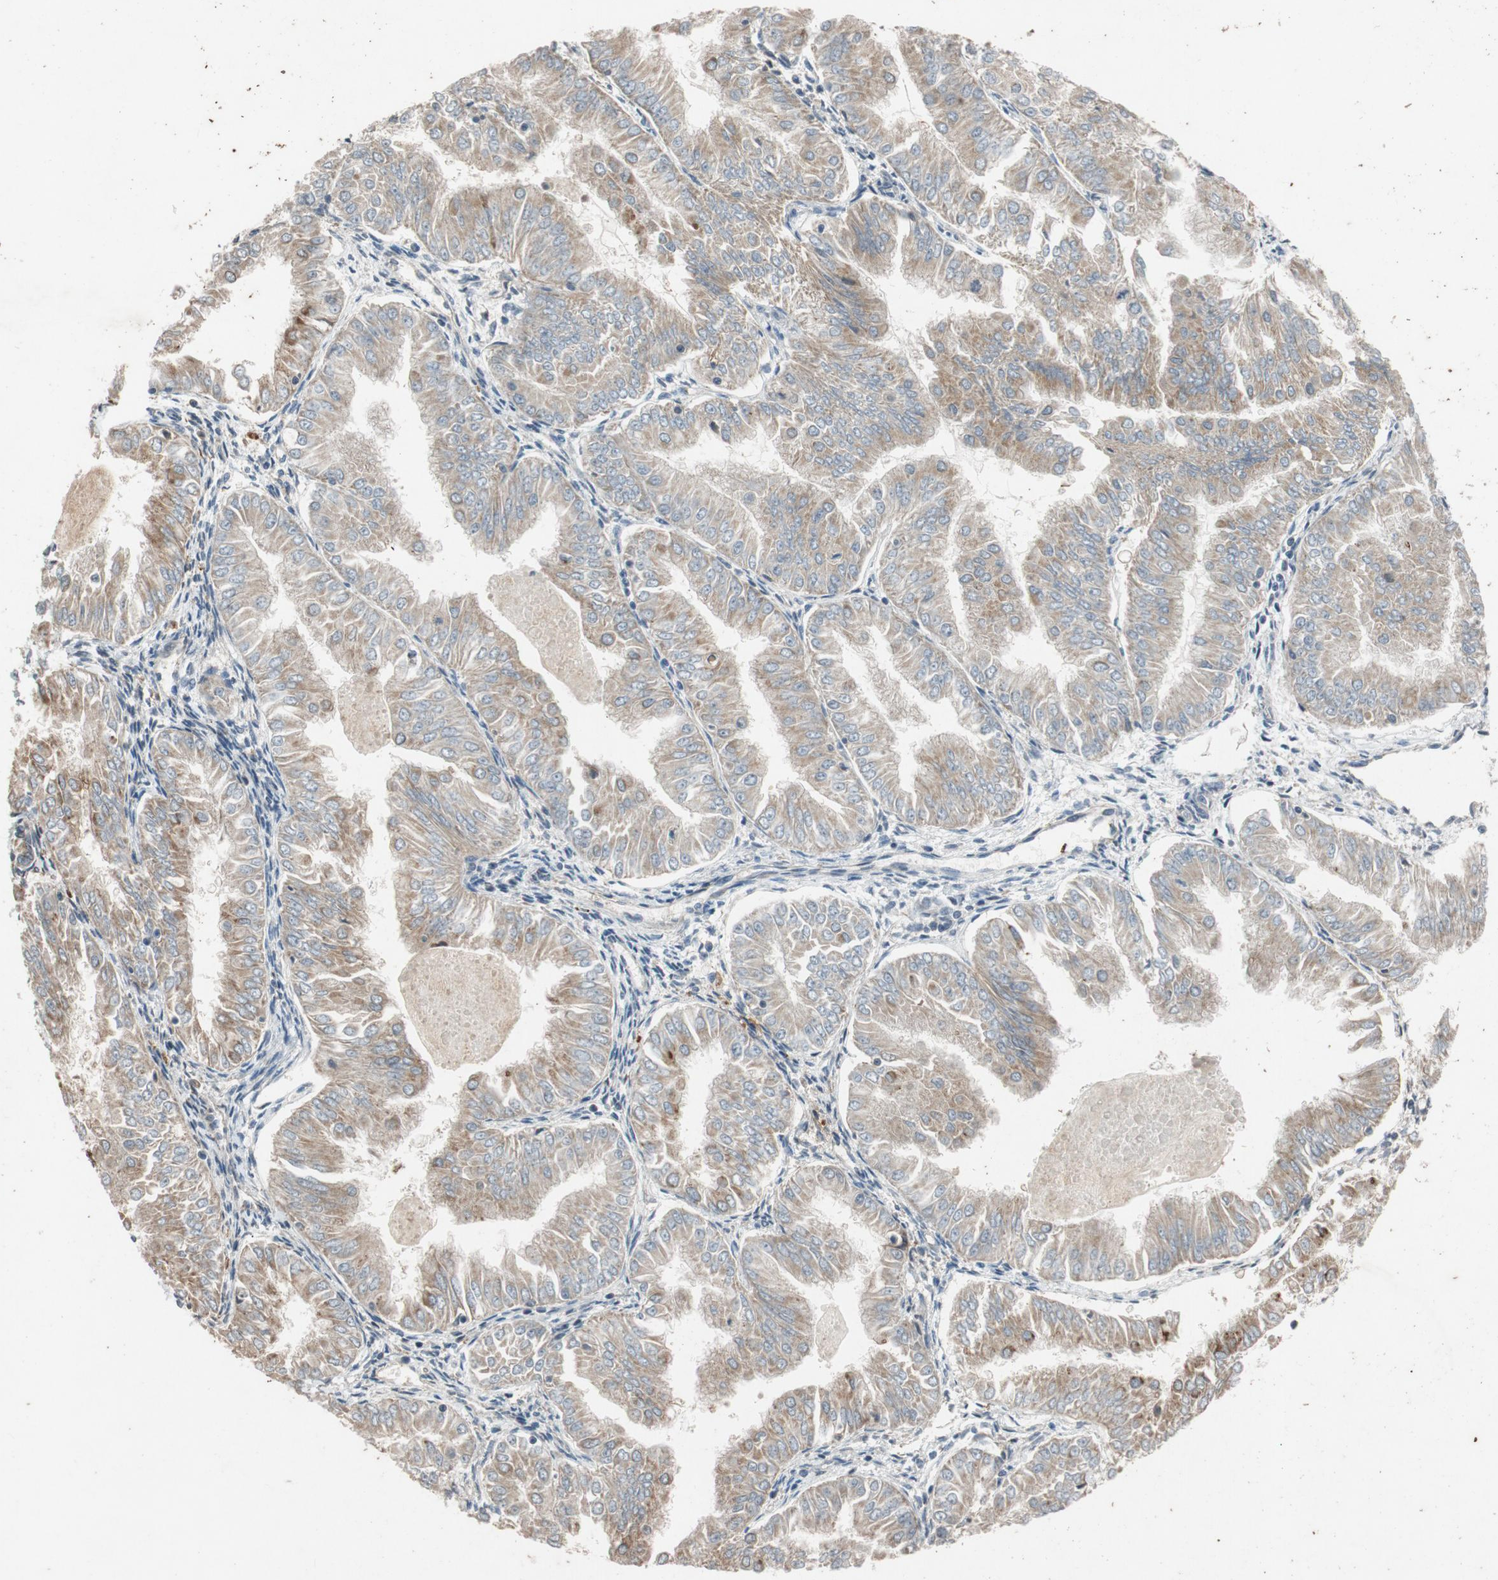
{"staining": {"intensity": "moderate", "quantity": ">75%", "location": "cytoplasmic/membranous"}, "tissue": "endometrial cancer", "cell_type": "Tumor cells", "image_type": "cancer", "snomed": [{"axis": "morphology", "description": "Adenocarcinoma, NOS"}, {"axis": "topography", "description": "Endometrium"}], "caption": "The photomicrograph demonstrates immunohistochemical staining of adenocarcinoma (endometrial). There is moderate cytoplasmic/membranous positivity is seen in approximately >75% of tumor cells.", "gene": "ATP2C1", "patient": {"sex": "female", "age": 53}}